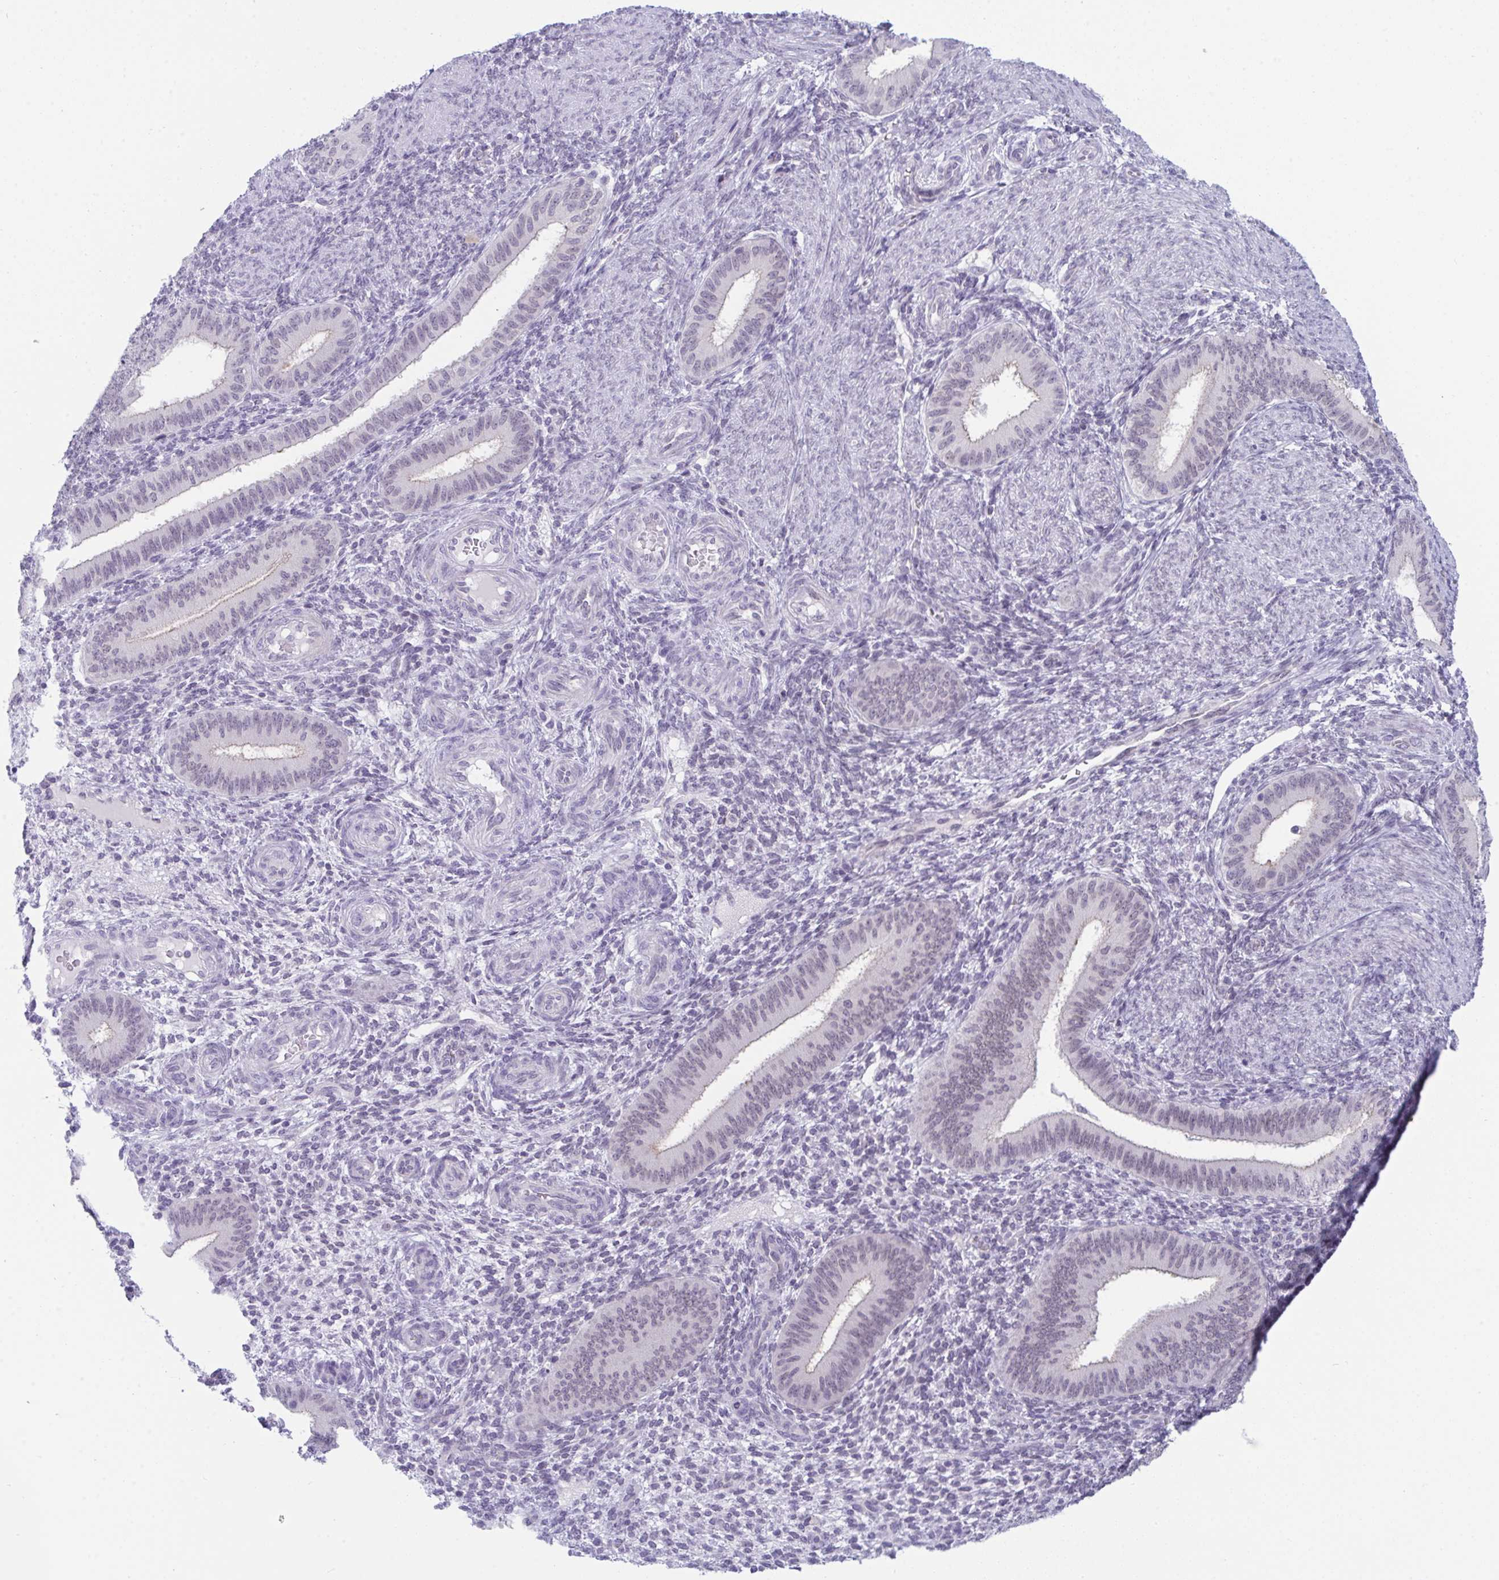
{"staining": {"intensity": "negative", "quantity": "none", "location": "none"}, "tissue": "endometrium", "cell_type": "Cells in endometrial stroma", "image_type": "normal", "snomed": [{"axis": "morphology", "description": "Normal tissue, NOS"}, {"axis": "topography", "description": "Endometrium"}], "caption": "Protein analysis of benign endometrium demonstrates no significant positivity in cells in endometrial stroma.", "gene": "BMAL2", "patient": {"sex": "female", "age": 39}}